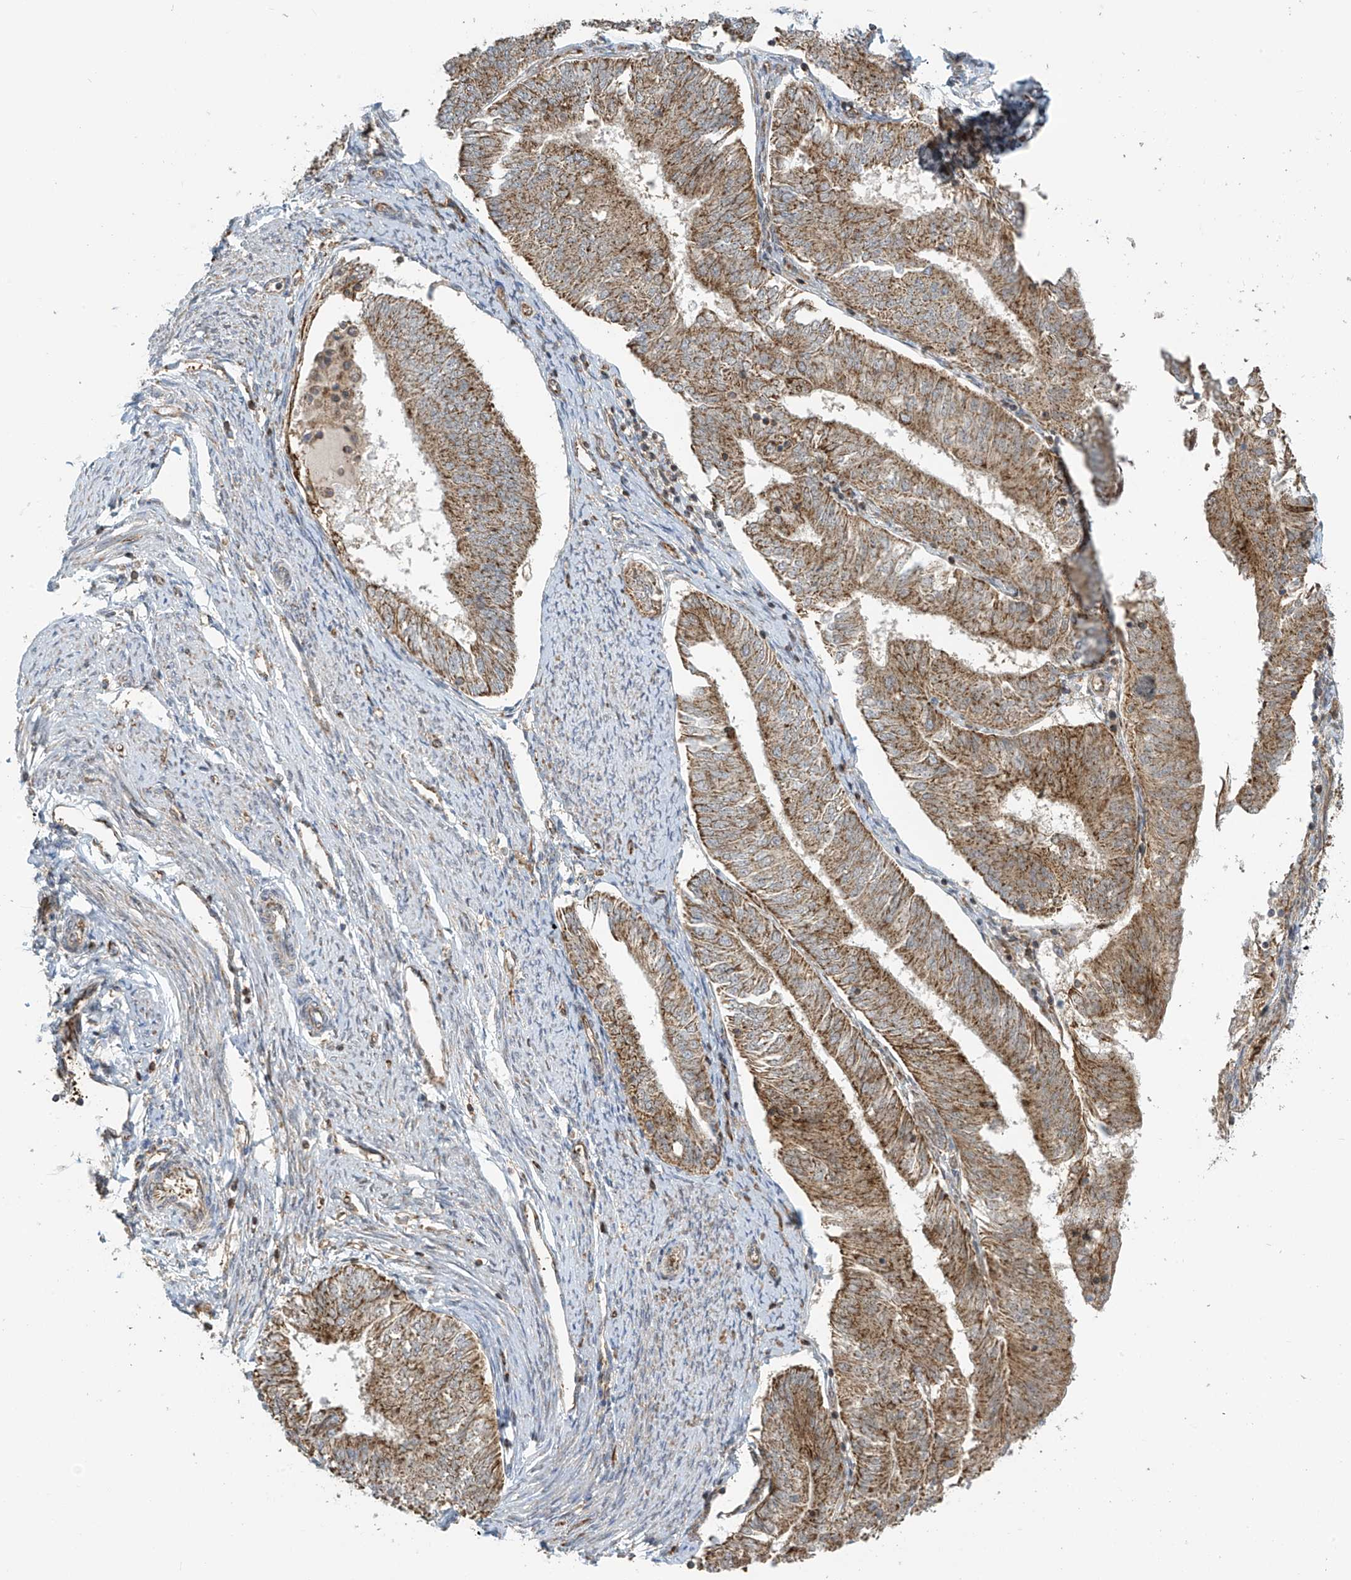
{"staining": {"intensity": "moderate", "quantity": ">75%", "location": "cytoplasmic/membranous"}, "tissue": "endometrial cancer", "cell_type": "Tumor cells", "image_type": "cancer", "snomed": [{"axis": "morphology", "description": "Adenocarcinoma, NOS"}, {"axis": "topography", "description": "Endometrium"}], "caption": "Protein expression analysis of human endometrial cancer reveals moderate cytoplasmic/membranous positivity in approximately >75% of tumor cells. (DAB (3,3'-diaminobenzidine) IHC, brown staining for protein, blue staining for nuclei).", "gene": "METTL6", "patient": {"sex": "female", "age": 58}}